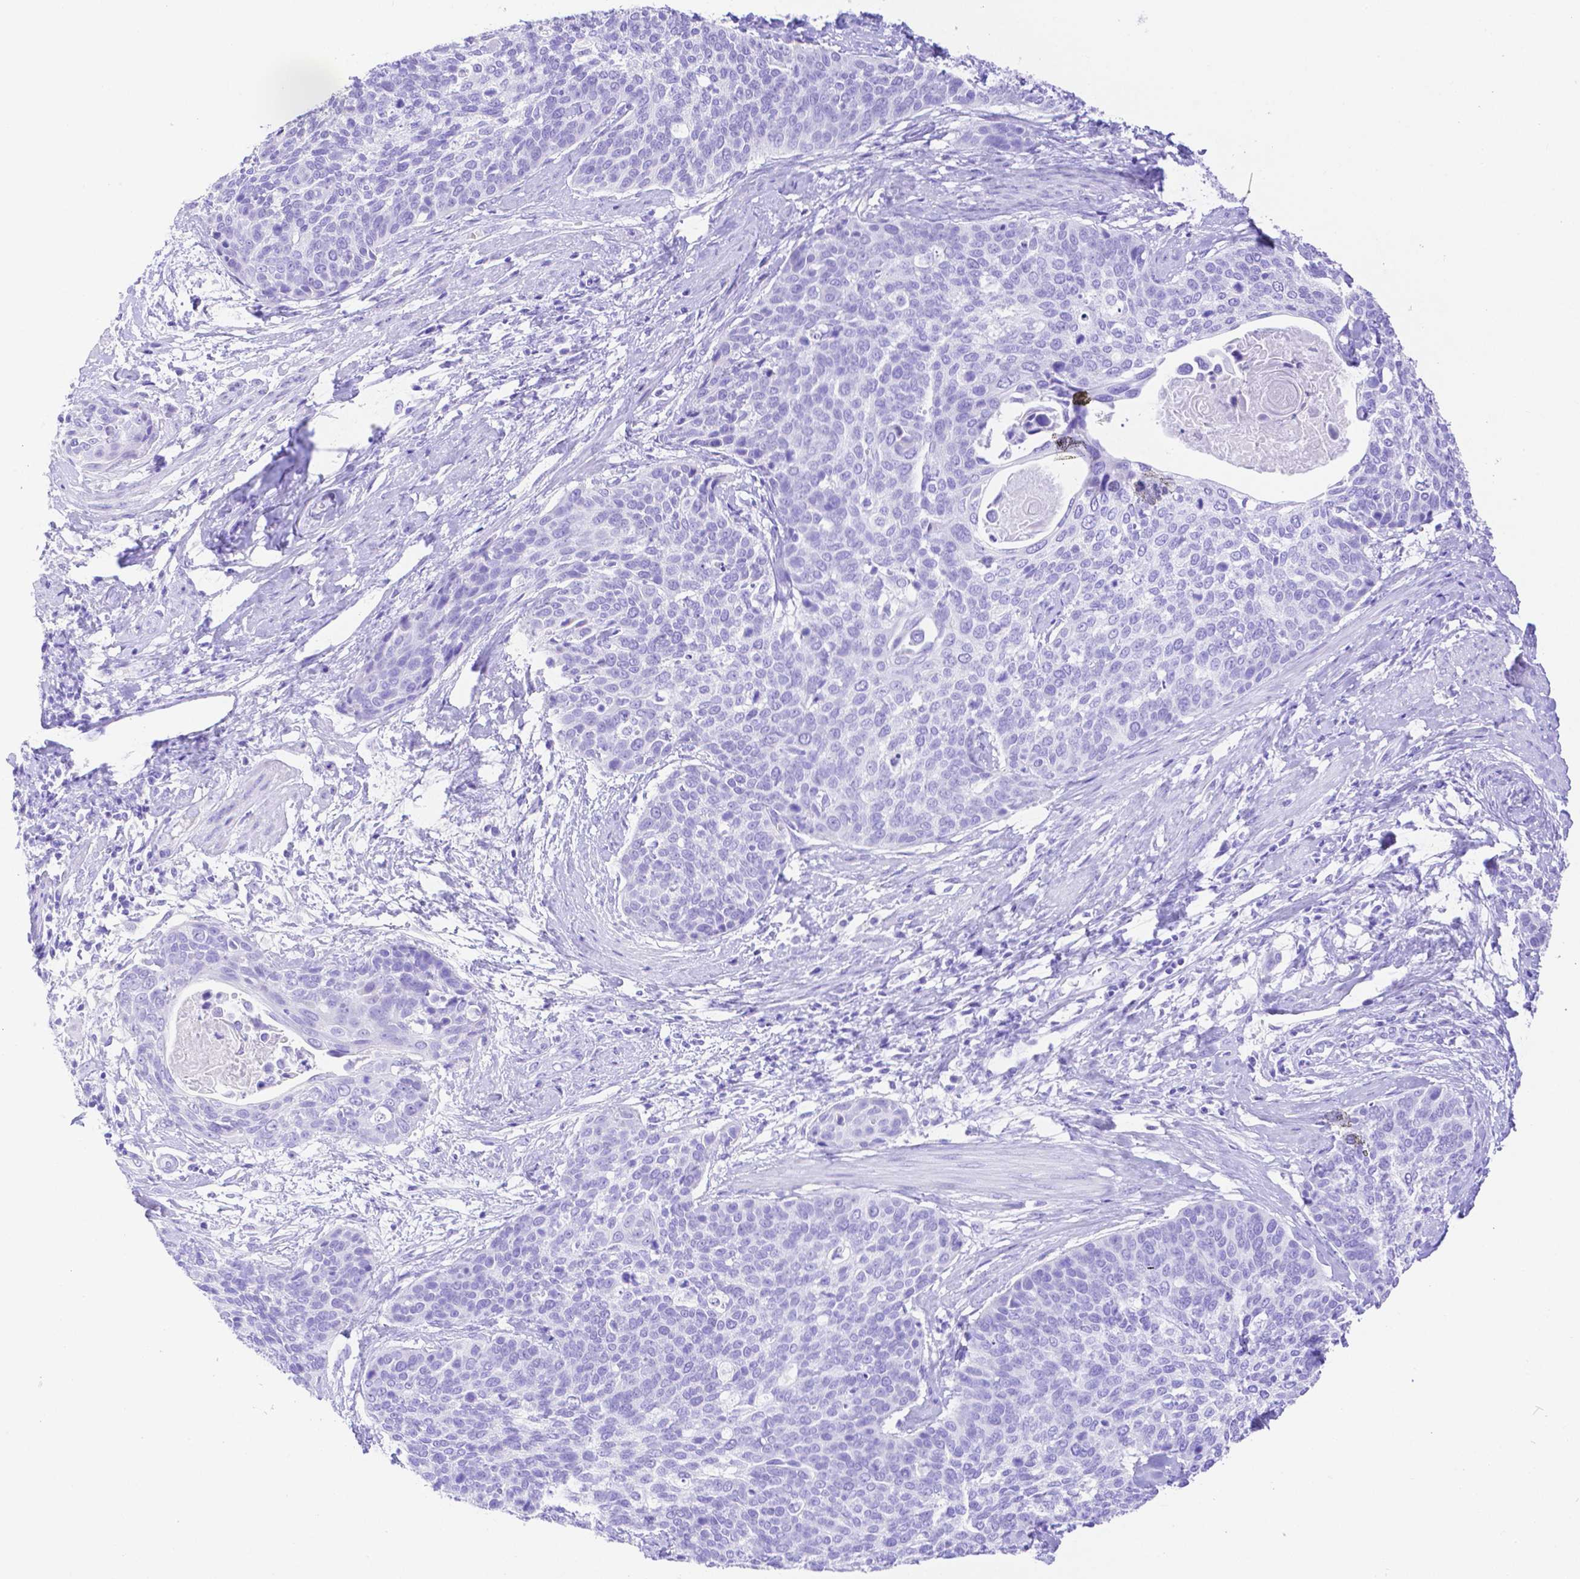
{"staining": {"intensity": "negative", "quantity": "none", "location": "none"}, "tissue": "cervical cancer", "cell_type": "Tumor cells", "image_type": "cancer", "snomed": [{"axis": "morphology", "description": "Squamous cell carcinoma, NOS"}, {"axis": "topography", "description": "Cervix"}], "caption": "Immunohistochemistry histopathology image of human cervical cancer stained for a protein (brown), which reveals no staining in tumor cells. (DAB immunohistochemistry (IHC) with hematoxylin counter stain).", "gene": "SMR3A", "patient": {"sex": "female", "age": 69}}